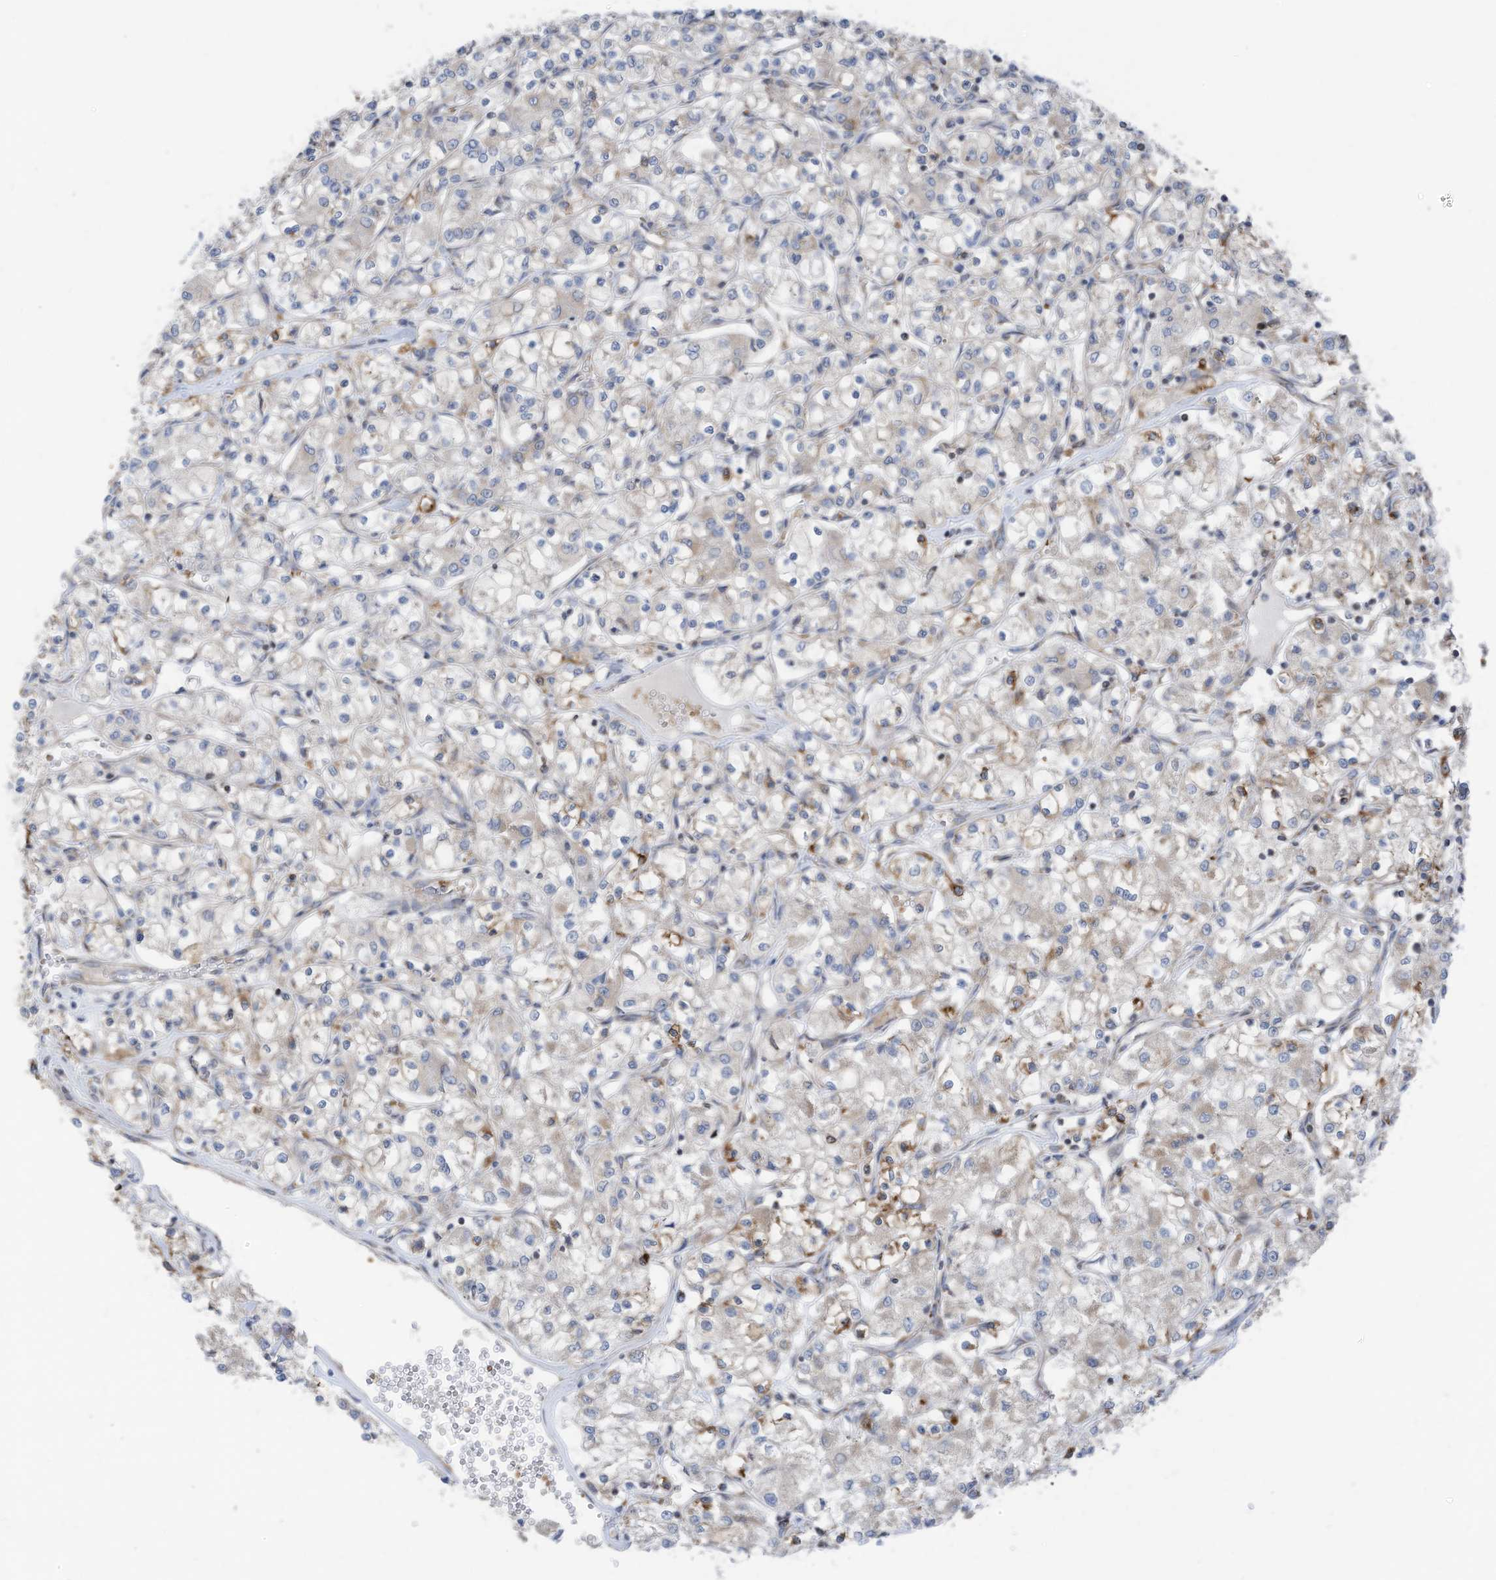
{"staining": {"intensity": "negative", "quantity": "none", "location": "none"}, "tissue": "renal cancer", "cell_type": "Tumor cells", "image_type": "cancer", "snomed": [{"axis": "morphology", "description": "Adenocarcinoma, NOS"}, {"axis": "topography", "description": "Kidney"}], "caption": "This photomicrograph is of adenocarcinoma (renal) stained with IHC to label a protein in brown with the nuclei are counter-stained blue. There is no staining in tumor cells. (DAB immunohistochemistry with hematoxylin counter stain).", "gene": "EOMES", "patient": {"sex": "female", "age": 59}}